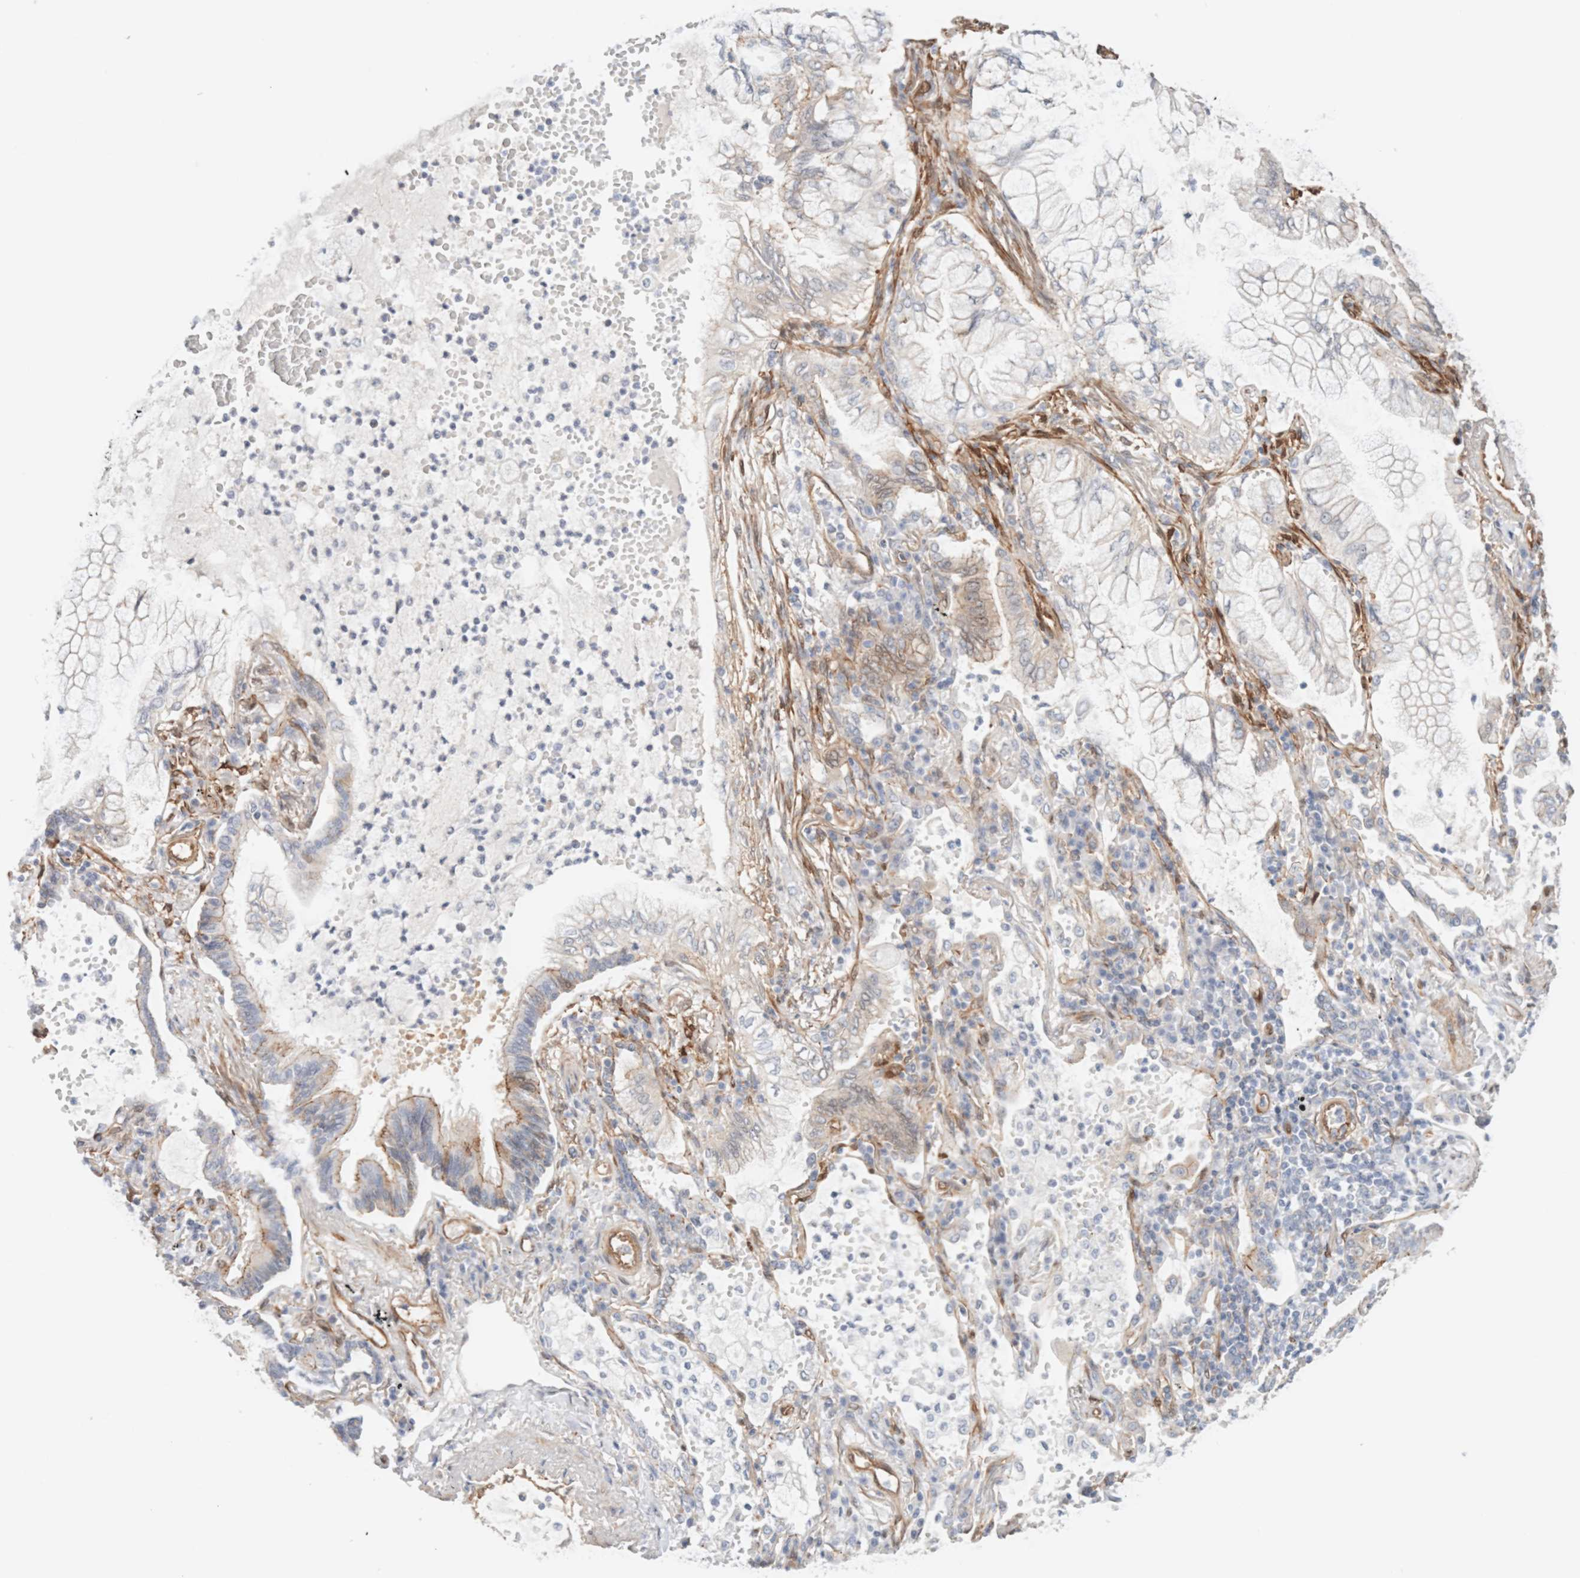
{"staining": {"intensity": "weak", "quantity": "<25%", "location": "cytoplasmic/membranous"}, "tissue": "lung cancer", "cell_type": "Tumor cells", "image_type": "cancer", "snomed": [{"axis": "morphology", "description": "Adenocarcinoma, NOS"}, {"axis": "topography", "description": "Lung"}], "caption": "An immunohistochemistry photomicrograph of lung cancer is shown. There is no staining in tumor cells of lung cancer.", "gene": "LMCD1", "patient": {"sex": "female", "age": 70}}